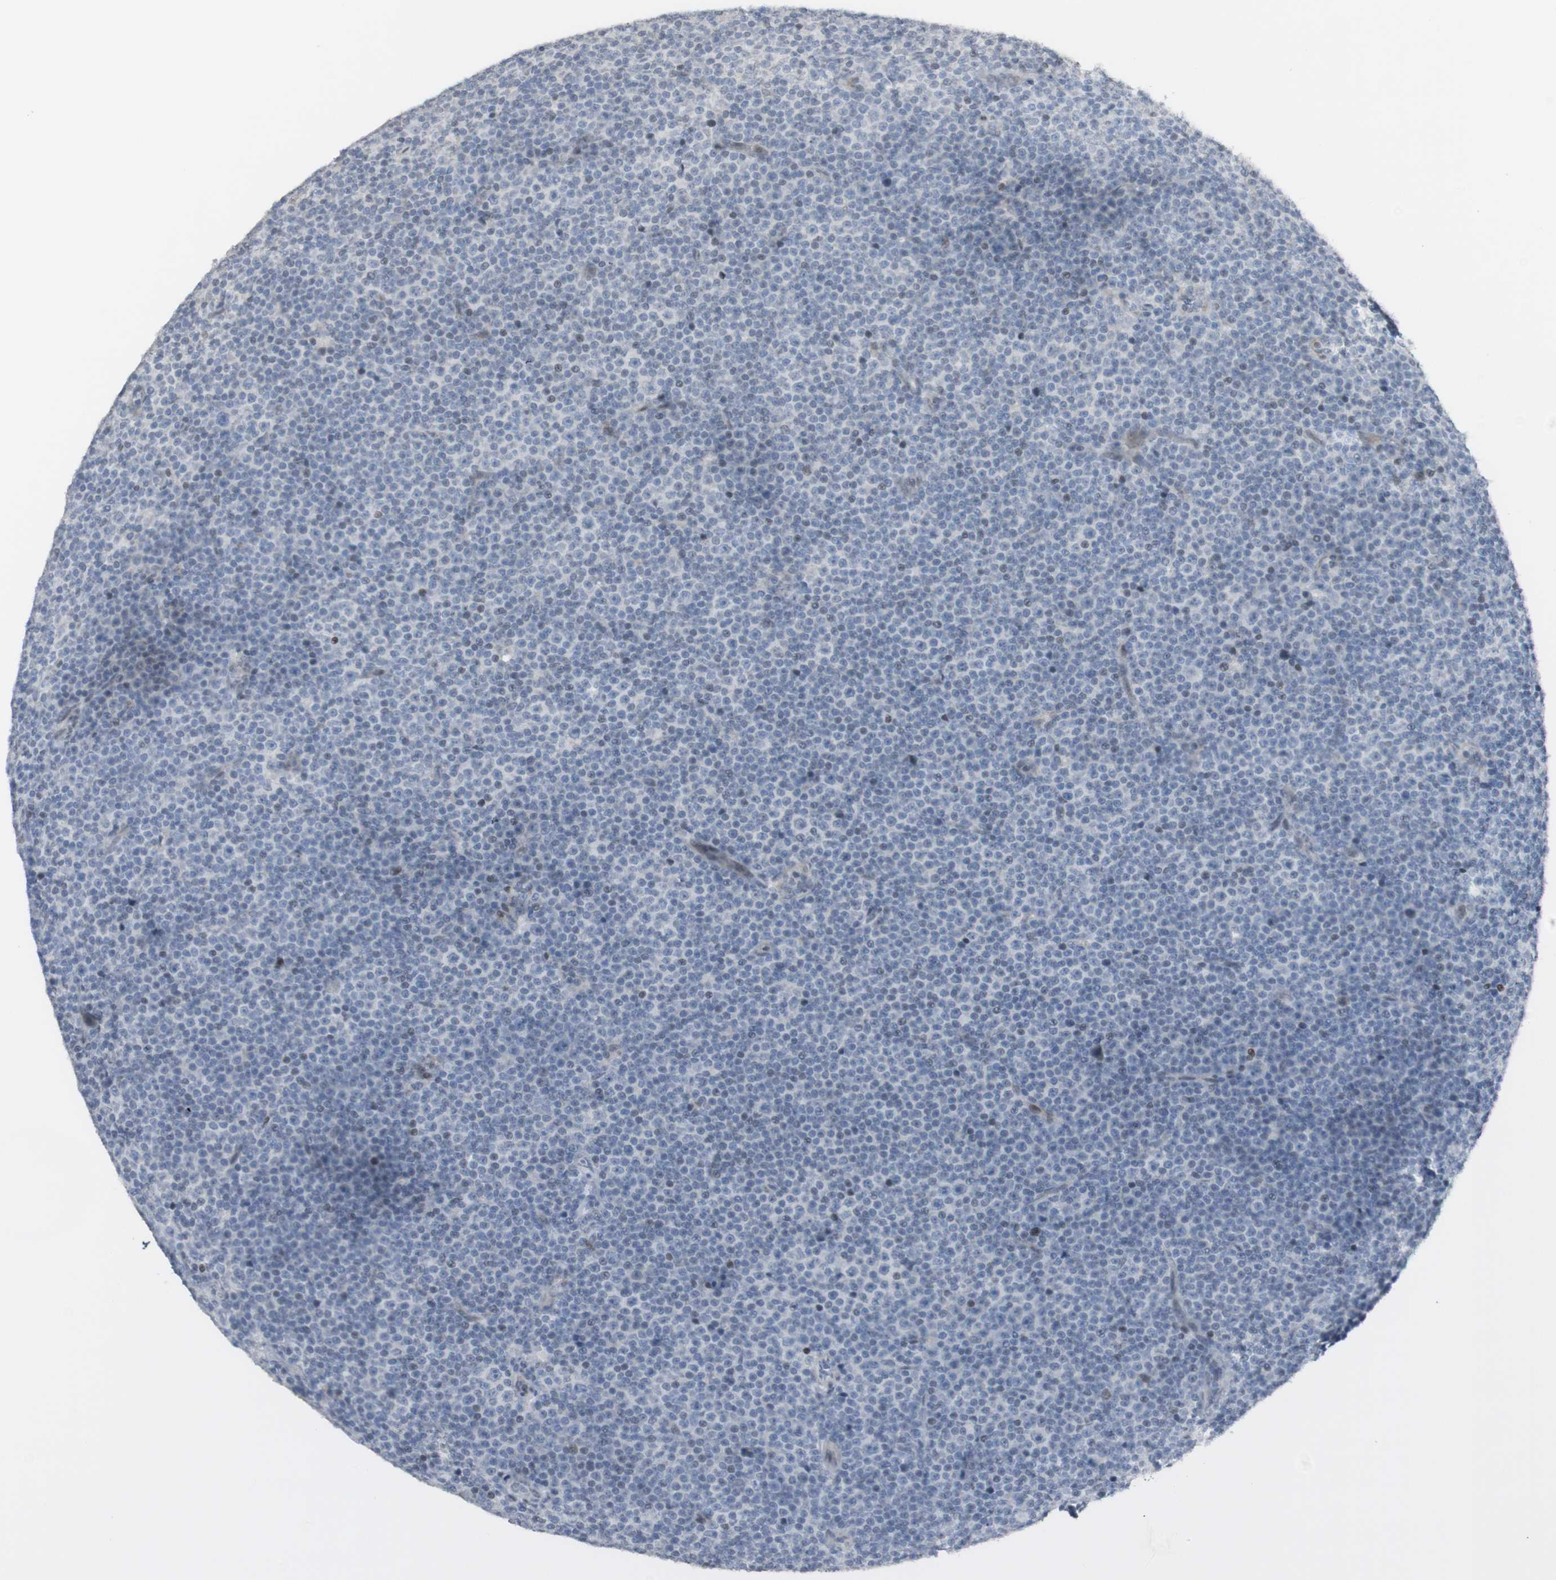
{"staining": {"intensity": "negative", "quantity": "none", "location": "none"}, "tissue": "lymphoma", "cell_type": "Tumor cells", "image_type": "cancer", "snomed": [{"axis": "morphology", "description": "Malignant lymphoma, non-Hodgkin's type, Low grade"}, {"axis": "topography", "description": "Lymph node"}], "caption": "Protein analysis of lymphoma shows no significant positivity in tumor cells.", "gene": "C1orf116", "patient": {"sex": "female", "age": 67}}